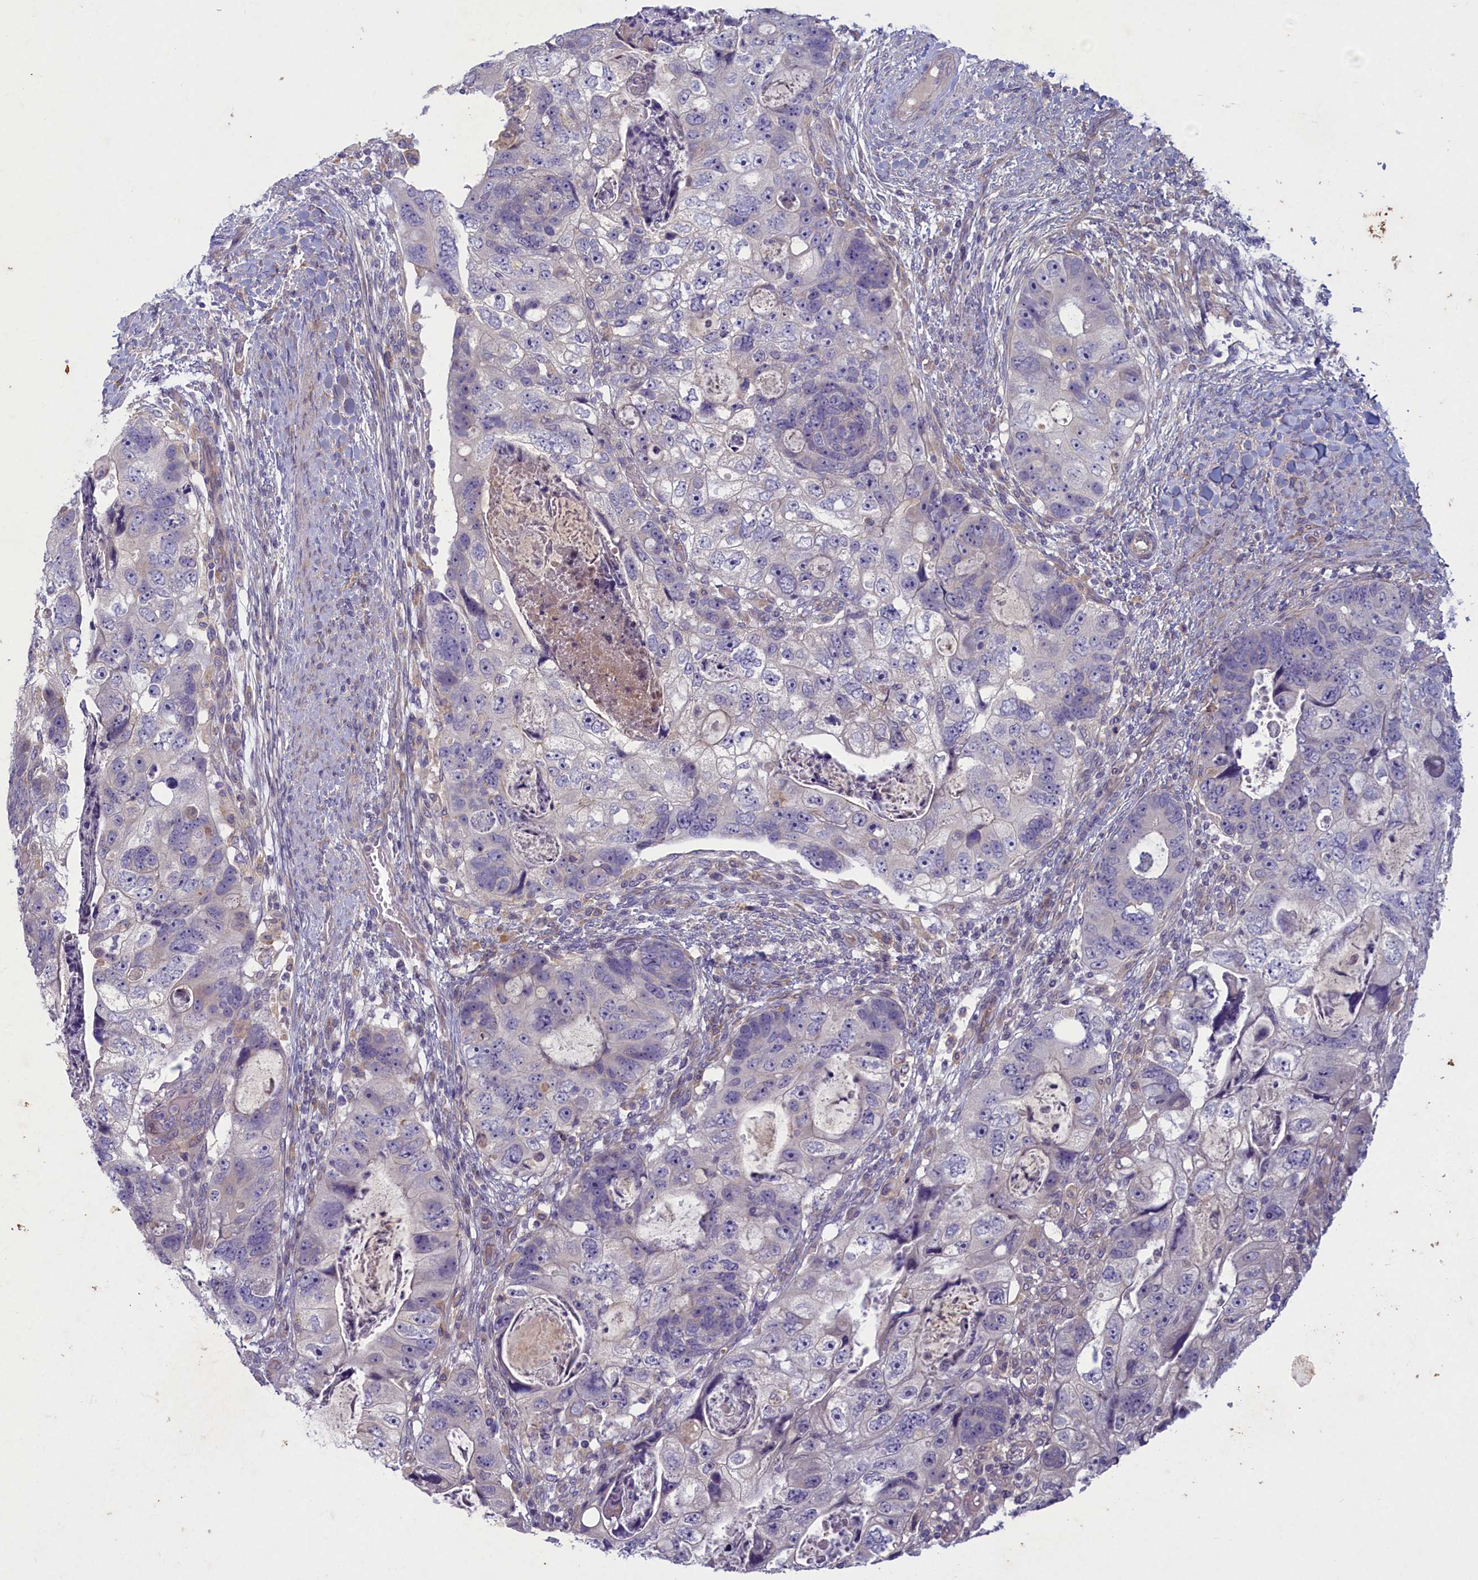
{"staining": {"intensity": "negative", "quantity": "none", "location": "none"}, "tissue": "colorectal cancer", "cell_type": "Tumor cells", "image_type": "cancer", "snomed": [{"axis": "morphology", "description": "Adenocarcinoma, NOS"}, {"axis": "topography", "description": "Rectum"}], "caption": "This is a photomicrograph of IHC staining of colorectal cancer, which shows no positivity in tumor cells.", "gene": "PLEKHG6", "patient": {"sex": "male", "age": 59}}